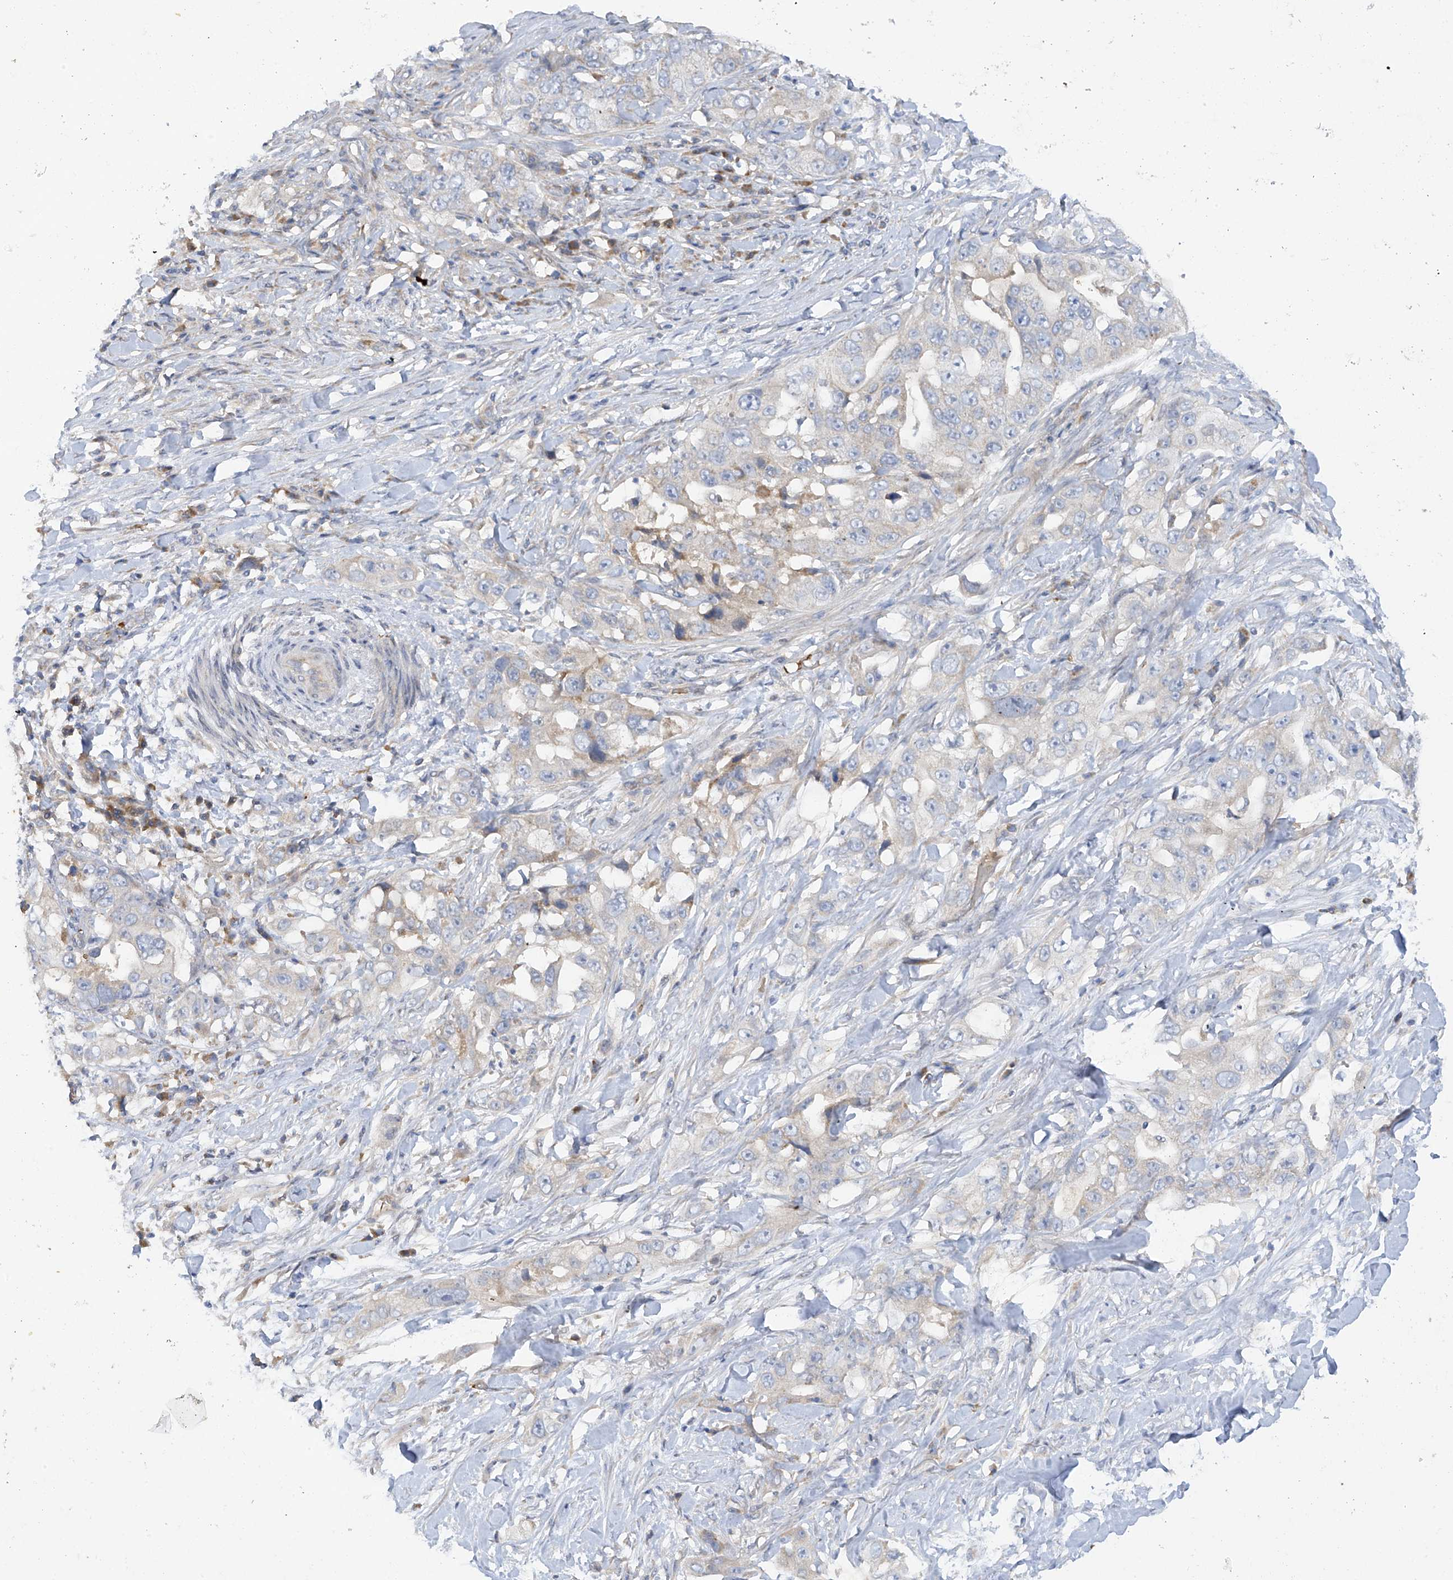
{"staining": {"intensity": "negative", "quantity": "none", "location": "none"}, "tissue": "lung cancer", "cell_type": "Tumor cells", "image_type": "cancer", "snomed": [{"axis": "morphology", "description": "Adenocarcinoma, NOS"}, {"axis": "topography", "description": "Lung"}], "caption": "Tumor cells show no significant protein expression in lung cancer (adenocarcinoma).", "gene": "METTL18", "patient": {"sex": "female", "age": 51}}